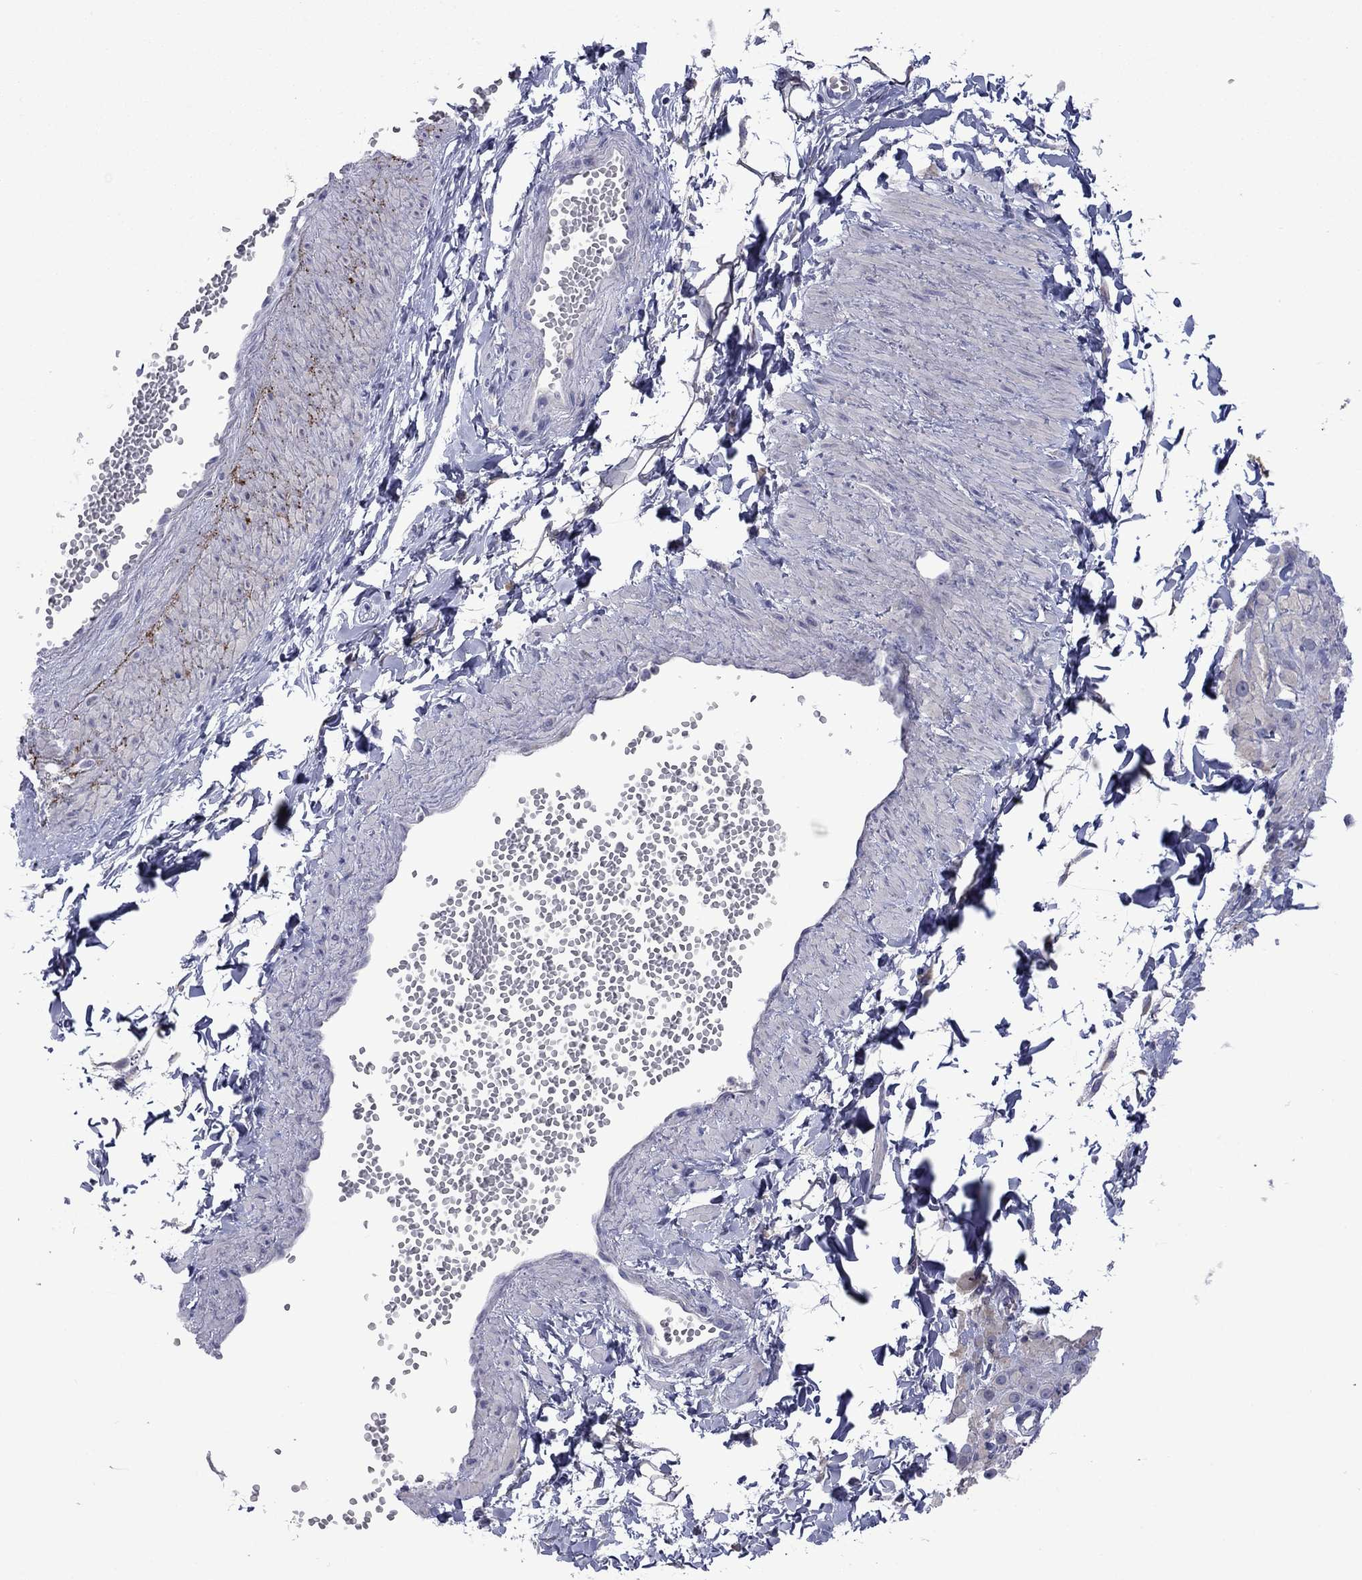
{"staining": {"intensity": "negative", "quantity": "none", "location": "none"}, "tissue": "adipose tissue", "cell_type": "Adipocytes", "image_type": "normal", "snomed": [{"axis": "morphology", "description": "Normal tissue, NOS"}, {"axis": "topography", "description": "Smooth muscle"}, {"axis": "topography", "description": "Peripheral nerve tissue"}], "caption": "Immunohistochemistry (IHC) micrograph of normal human adipose tissue stained for a protein (brown), which exhibits no staining in adipocytes. (DAB immunohistochemistry (IHC) visualized using brightfield microscopy, high magnification).", "gene": "TMPRSS11A", "patient": {"sex": "male", "age": 22}}